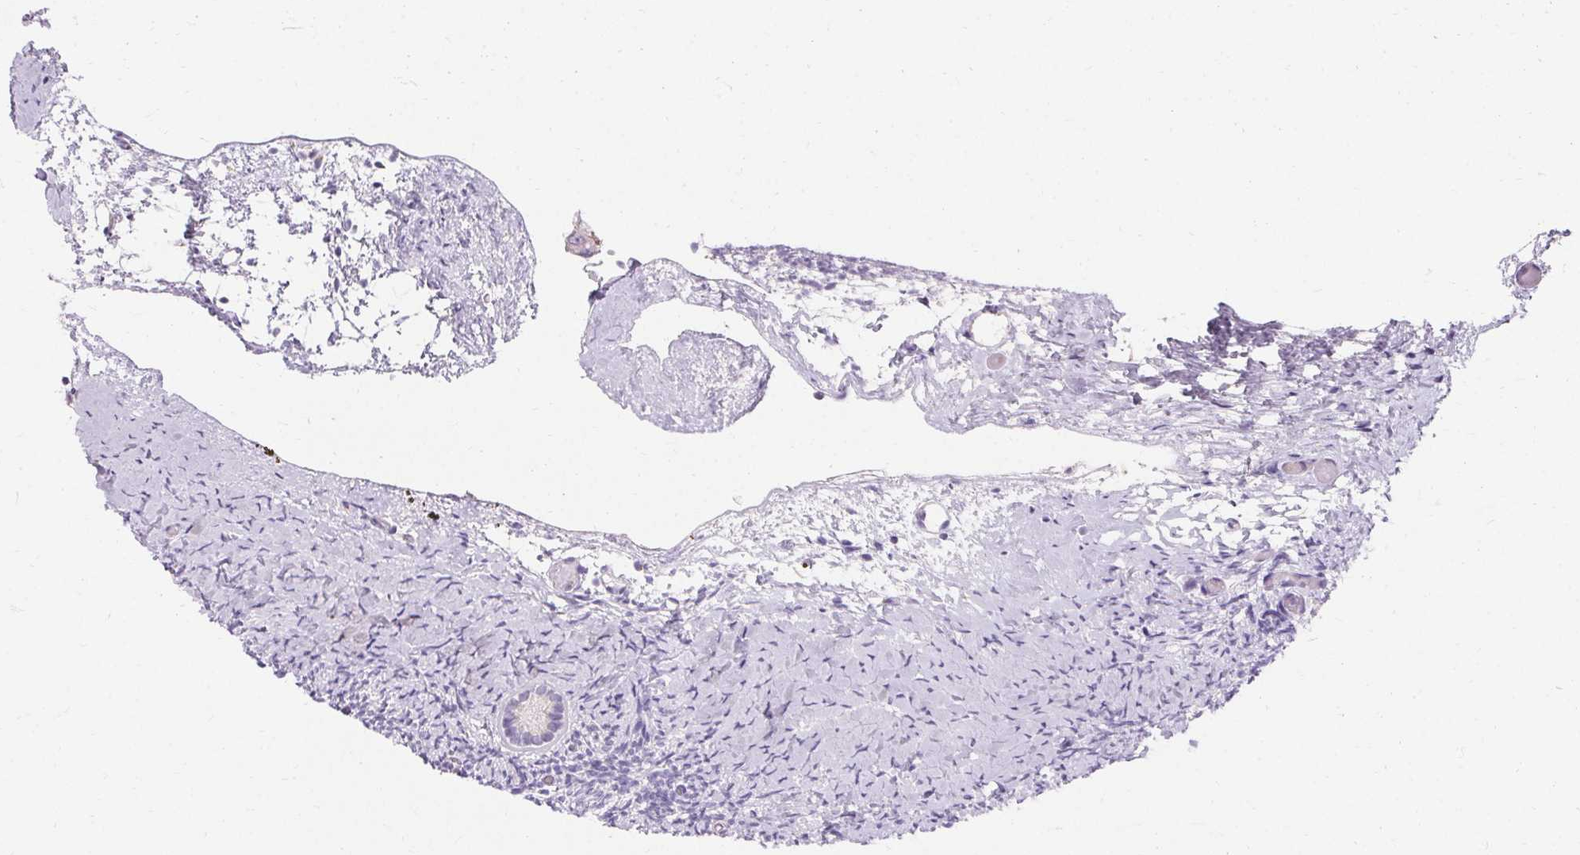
{"staining": {"intensity": "negative", "quantity": "none", "location": "none"}, "tissue": "ovary", "cell_type": "Follicle cells", "image_type": "normal", "snomed": [{"axis": "morphology", "description": "Normal tissue, NOS"}, {"axis": "topography", "description": "Ovary"}], "caption": "Follicle cells are negative for brown protein staining in benign ovary. (DAB (3,3'-diaminobenzidine) immunohistochemistry (IHC), high magnification).", "gene": "ASGR2", "patient": {"sex": "female", "age": 39}}